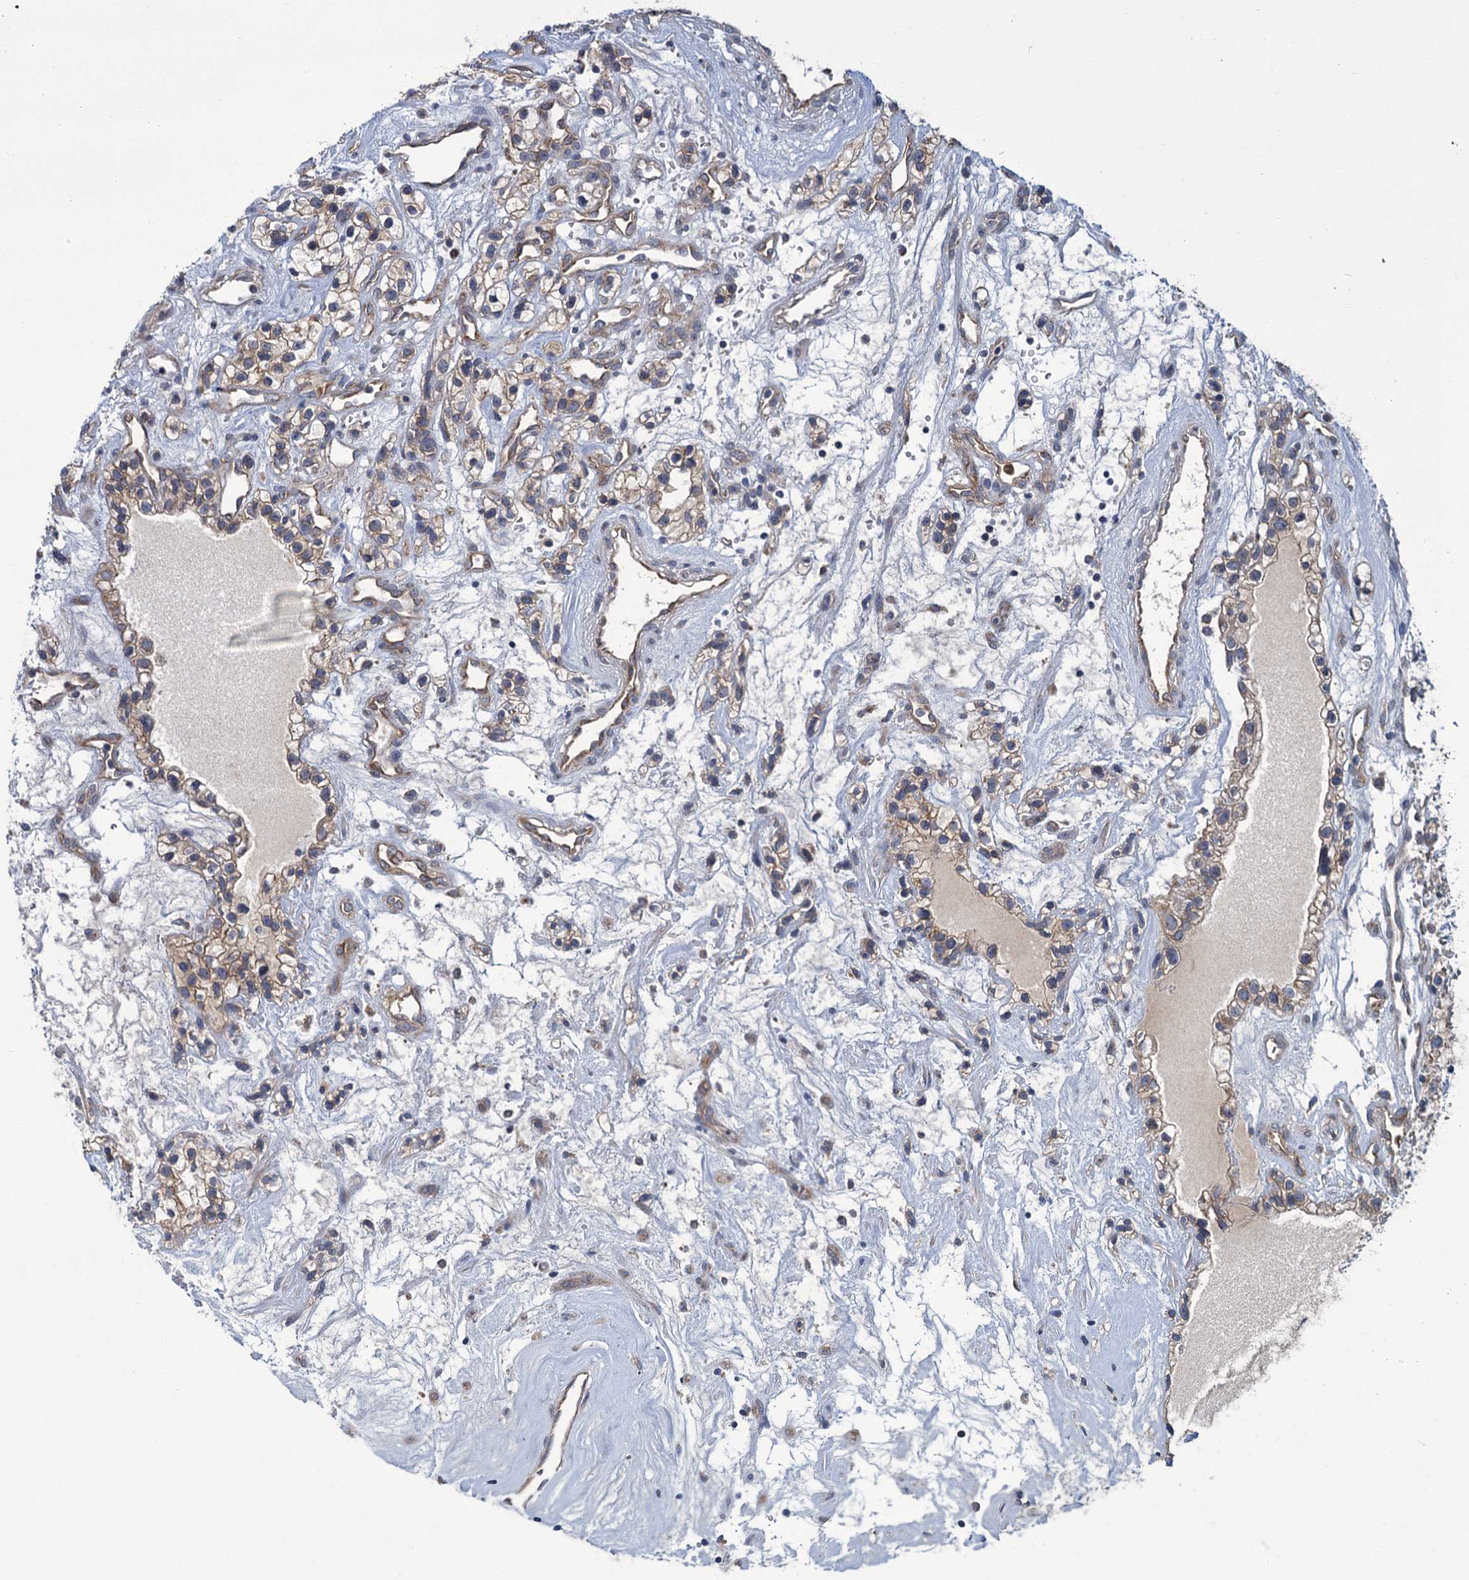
{"staining": {"intensity": "weak", "quantity": "25%-75%", "location": "cytoplasmic/membranous"}, "tissue": "renal cancer", "cell_type": "Tumor cells", "image_type": "cancer", "snomed": [{"axis": "morphology", "description": "Adenocarcinoma, NOS"}, {"axis": "topography", "description": "Kidney"}], "caption": "The immunohistochemical stain labels weak cytoplasmic/membranous positivity in tumor cells of renal cancer tissue.", "gene": "DYNC2H1", "patient": {"sex": "female", "age": 57}}